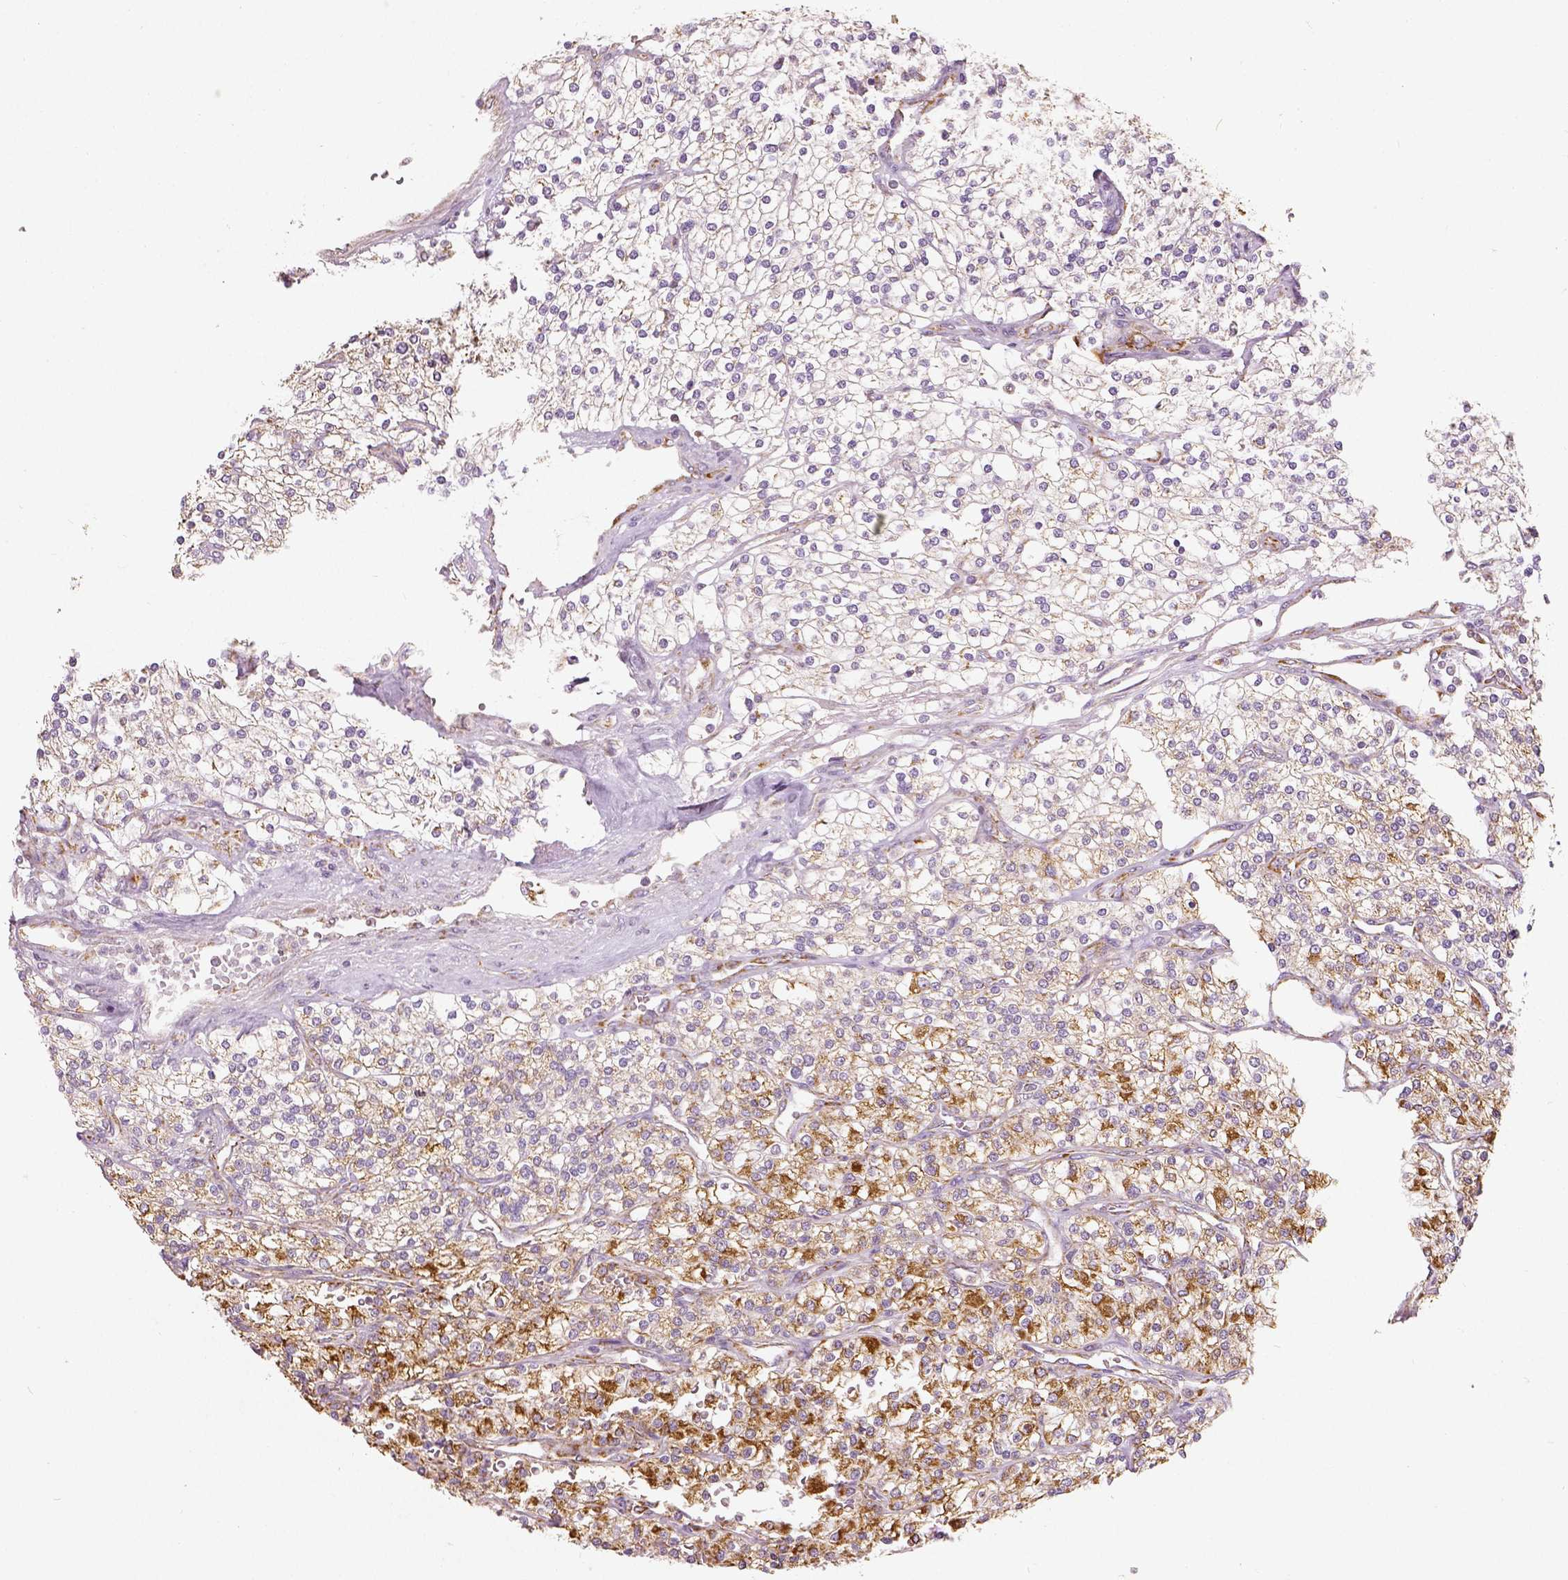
{"staining": {"intensity": "moderate", "quantity": "25%-75%", "location": "cytoplasmic/membranous"}, "tissue": "renal cancer", "cell_type": "Tumor cells", "image_type": "cancer", "snomed": [{"axis": "morphology", "description": "Adenocarcinoma, NOS"}, {"axis": "topography", "description": "Kidney"}], "caption": "This is a photomicrograph of IHC staining of adenocarcinoma (renal), which shows moderate expression in the cytoplasmic/membranous of tumor cells.", "gene": "PGAM5", "patient": {"sex": "male", "age": 80}}